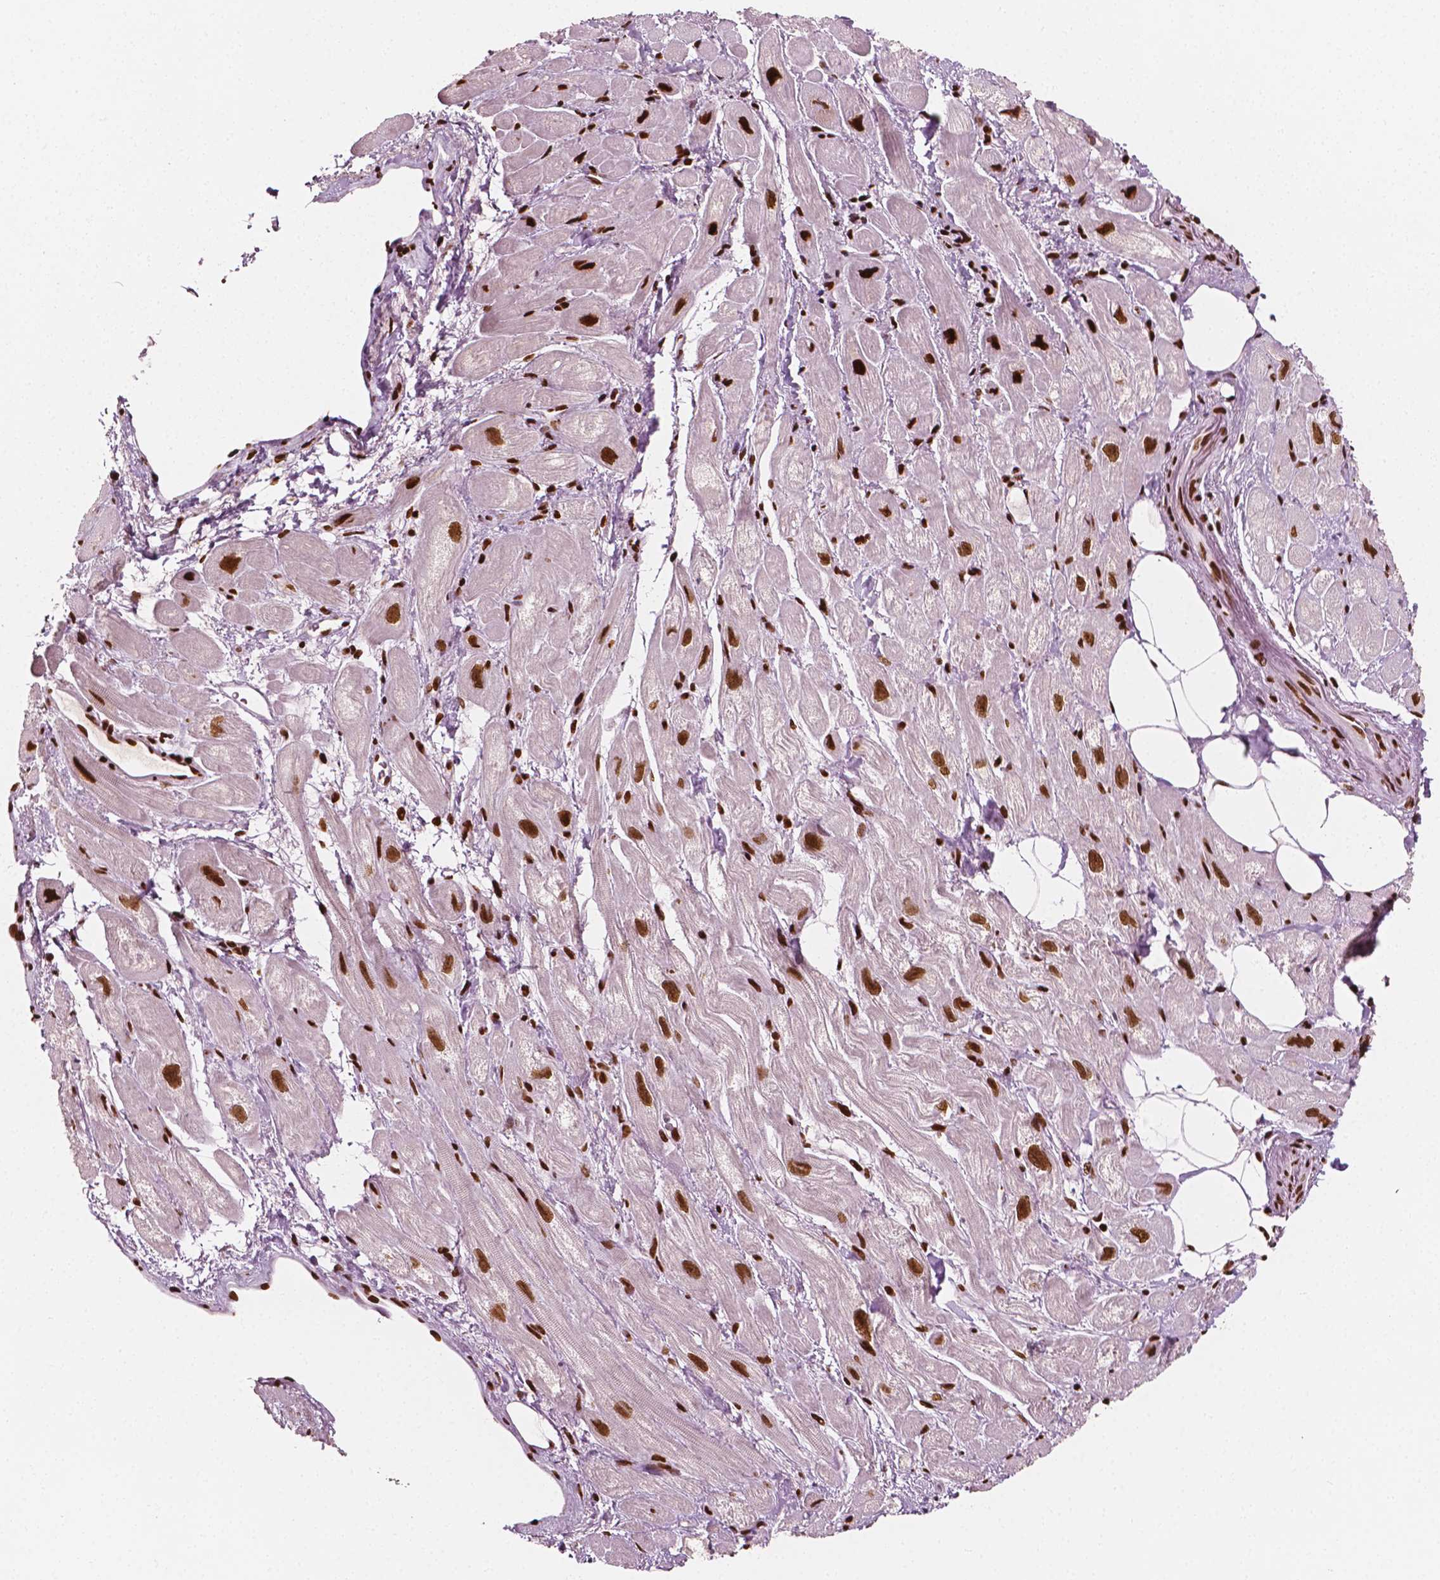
{"staining": {"intensity": "strong", "quantity": ">75%", "location": "nuclear"}, "tissue": "heart muscle", "cell_type": "Cardiomyocytes", "image_type": "normal", "snomed": [{"axis": "morphology", "description": "Normal tissue, NOS"}, {"axis": "topography", "description": "Heart"}], "caption": "This photomicrograph displays immunohistochemistry (IHC) staining of unremarkable heart muscle, with high strong nuclear expression in approximately >75% of cardiomyocytes.", "gene": "CTCF", "patient": {"sex": "female", "age": 69}}